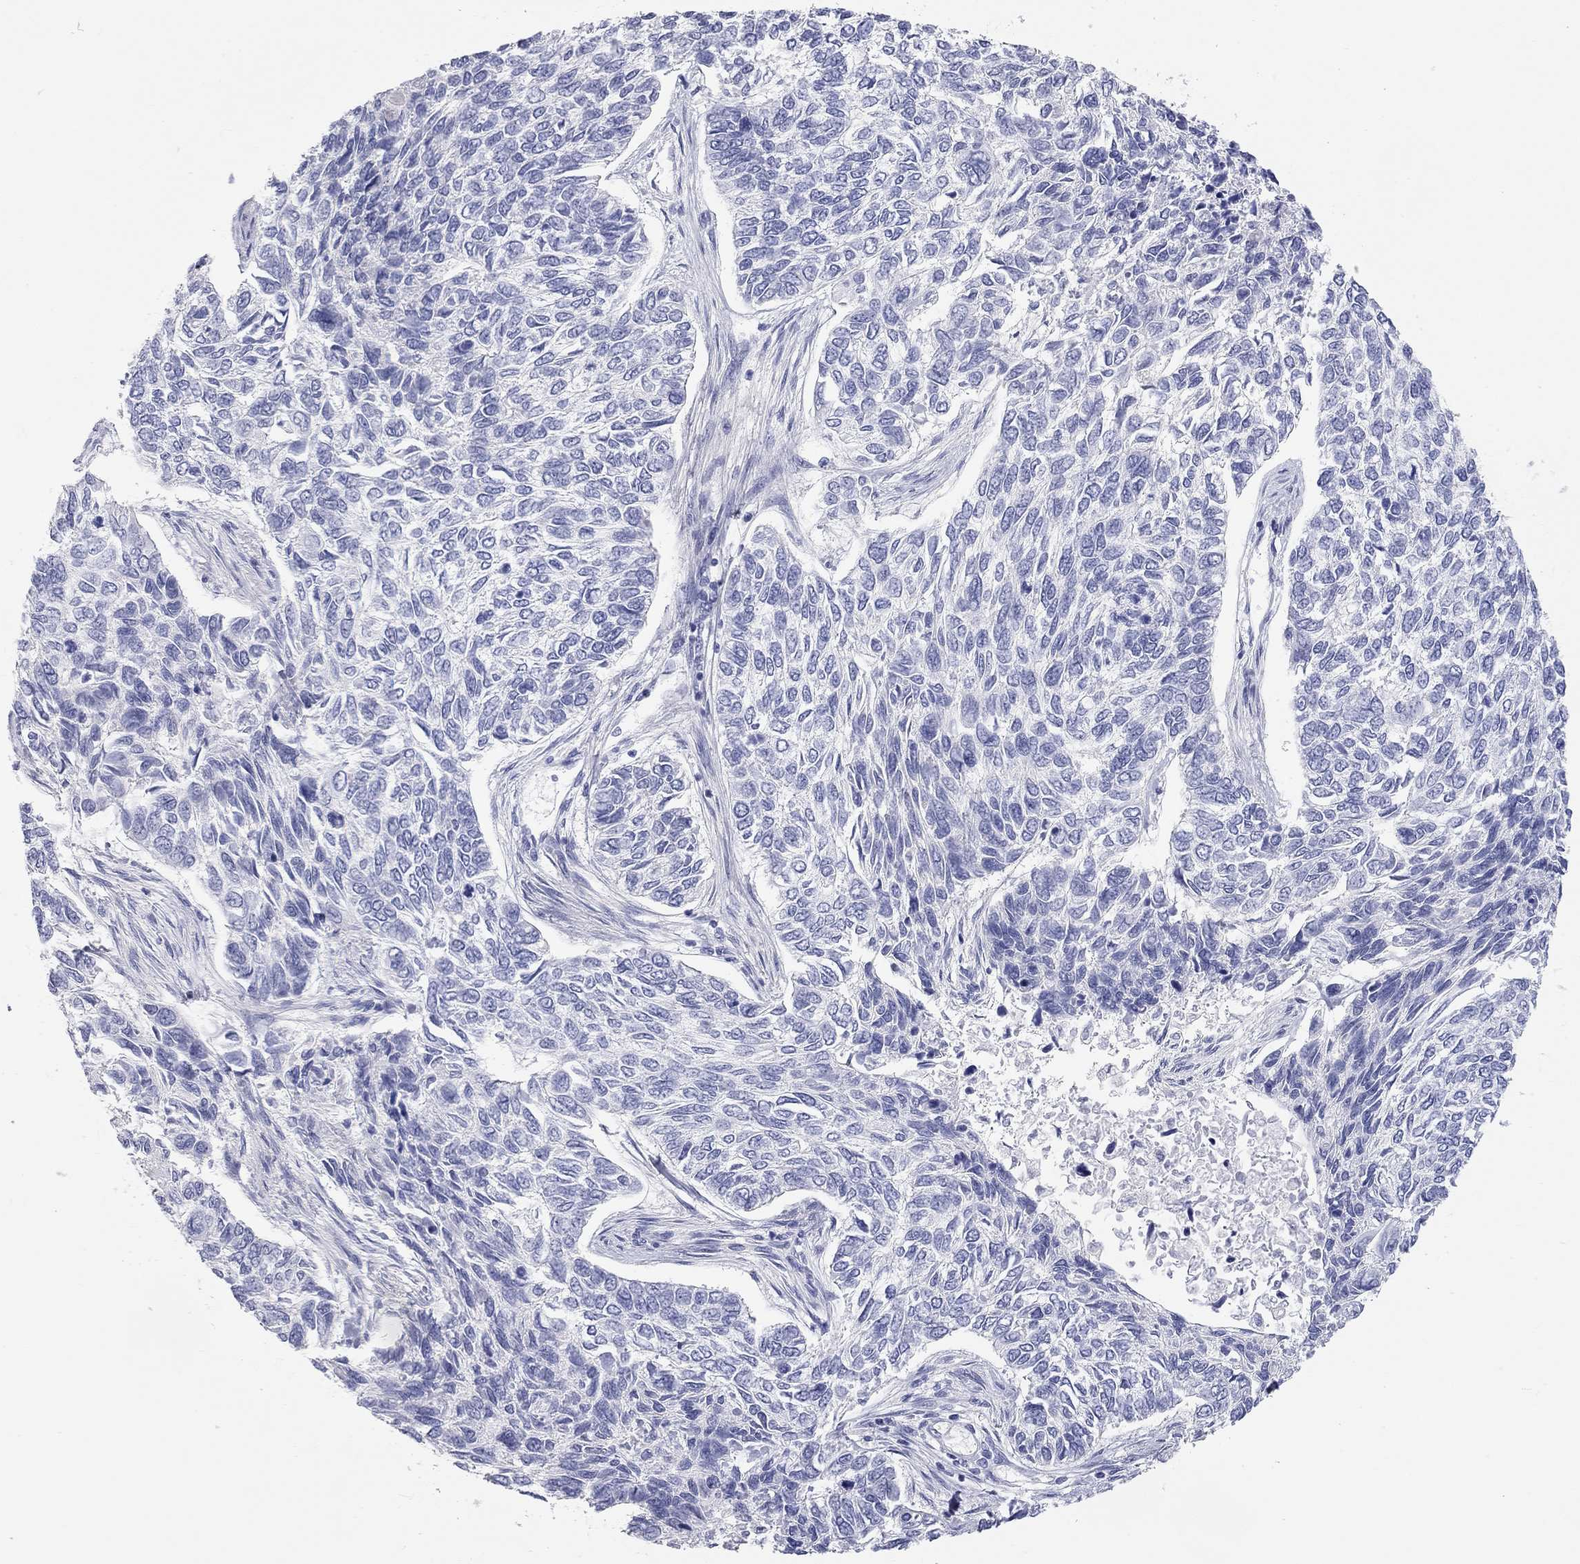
{"staining": {"intensity": "negative", "quantity": "none", "location": "none"}, "tissue": "skin cancer", "cell_type": "Tumor cells", "image_type": "cancer", "snomed": [{"axis": "morphology", "description": "Basal cell carcinoma"}, {"axis": "topography", "description": "Skin"}], "caption": "DAB (3,3'-diaminobenzidine) immunohistochemical staining of skin cancer displays no significant expression in tumor cells.", "gene": "PCDHGC5", "patient": {"sex": "female", "age": 65}}